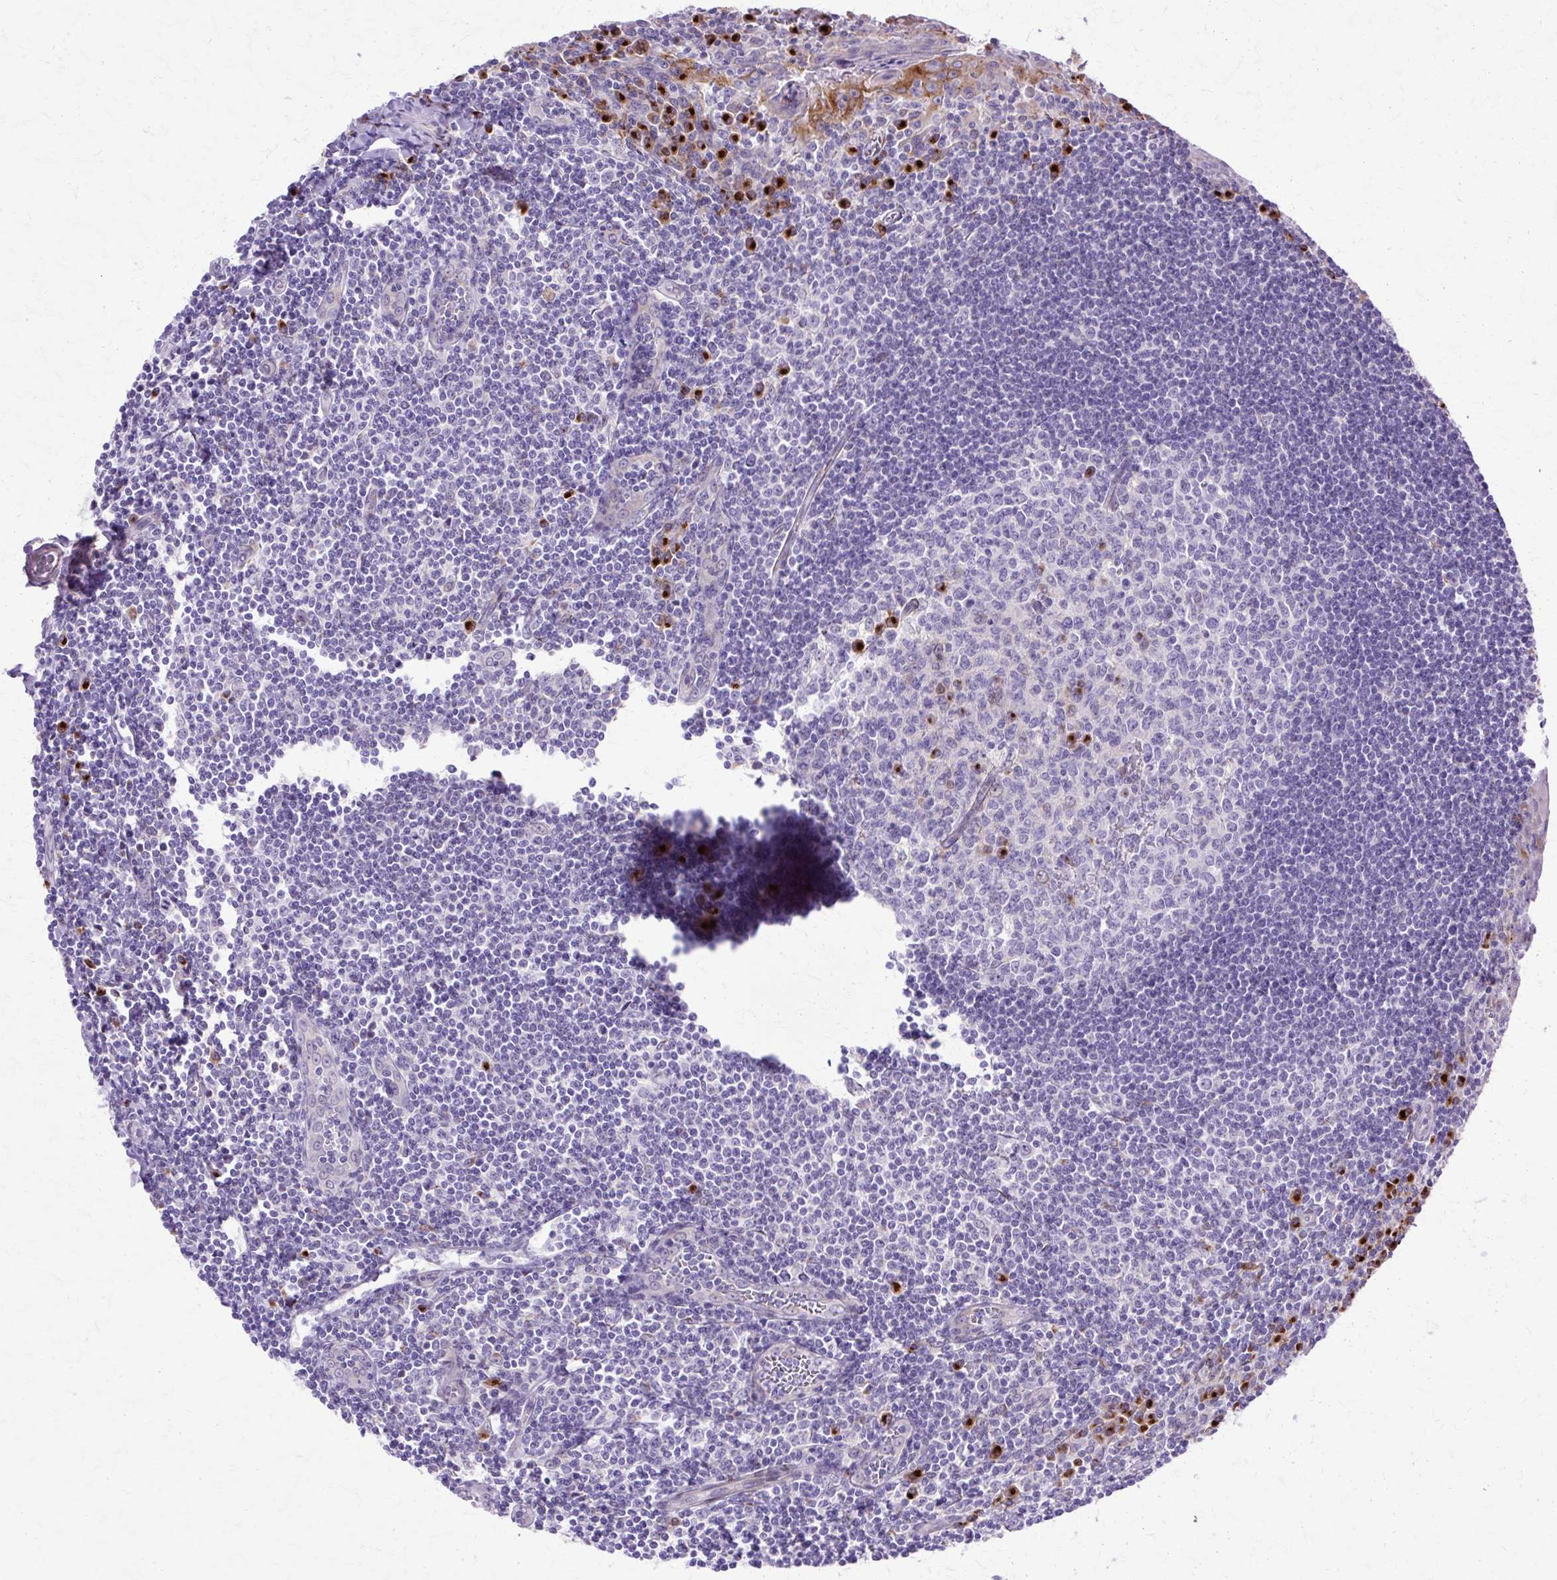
{"staining": {"intensity": "strong", "quantity": "<25%", "location": "cytoplasmic/membranous"}, "tissue": "tonsil", "cell_type": "Germinal center cells", "image_type": "normal", "snomed": [{"axis": "morphology", "description": "Normal tissue, NOS"}, {"axis": "topography", "description": "Tonsil"}], "caption": "IHC staining of unremarkable tonsil, which displays medium levels of strong cytoplasmic/membranous staining in approximately <25% of germinal center cells indicating strong cytoplasmic/membranous protein staining. The staining was performed using DAB (3,3'-diaminobenzidine) (brown) for protein detection and nuclei were counterstained in hematoxylin (blue).", "gene": "TBC1D3B", "patient": {"sex": "male", "age": 27}}